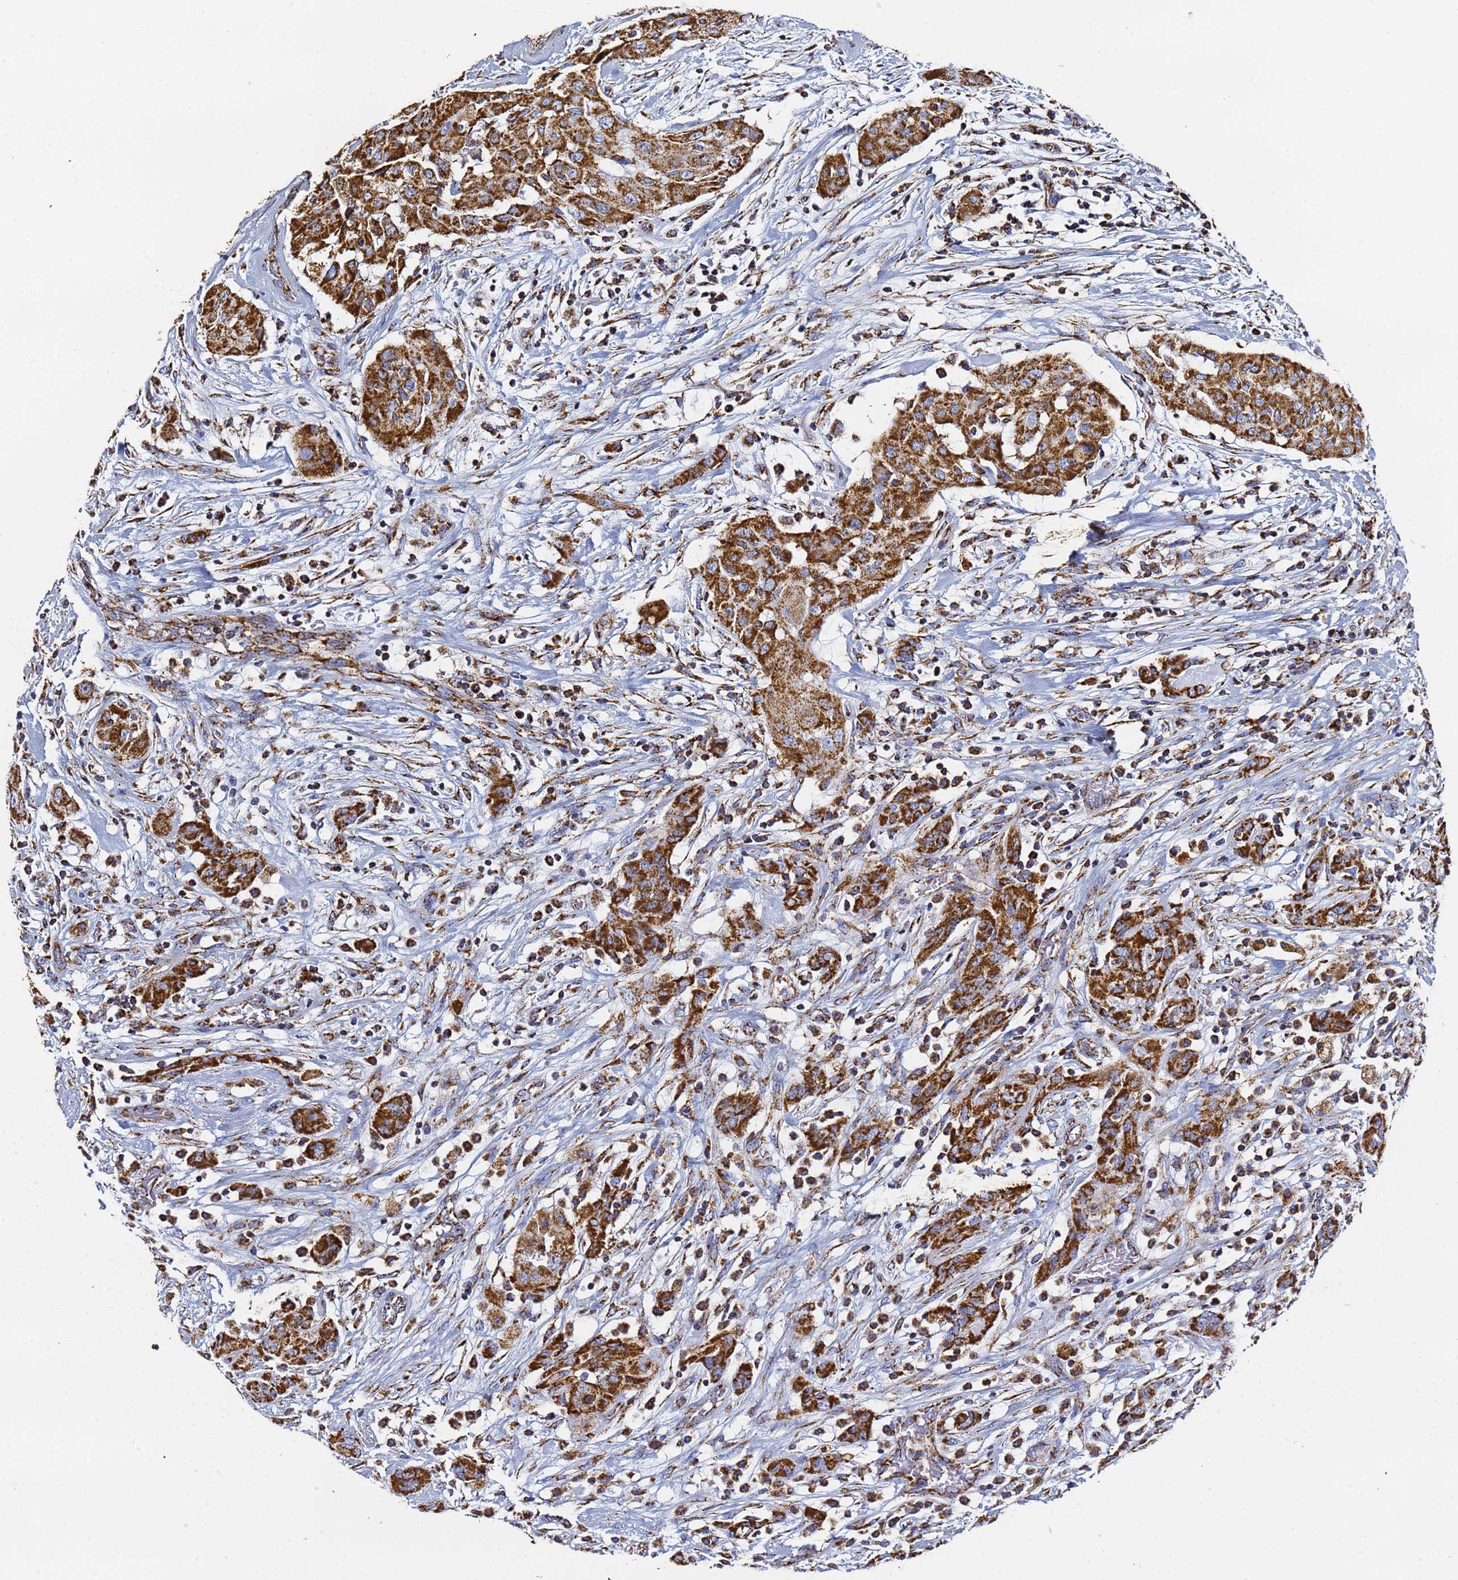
{"staining": {"intensity": "strong", "quantity": ">75%", "location": "cytoplasmic/membranous"}, "tissue": "thyroid cancer", "cell_type": "Tumor cells", "image_type": "cancer", "snomed": [{"axis": "morphology", "description": "Papillary adenocarcinoma, NOS"}, {"axis": "topography", "description": "Thyroid gland"}], "caption": "Thyroid cancer (papillary adenocarcinoma) tissue reveals strong cytoplasmic/membranous staining in about >75% of tumor cells, visualized by immunohistochemistry.", "gene": "PHB2", "patient": {"sex": "female", "age": 59}}